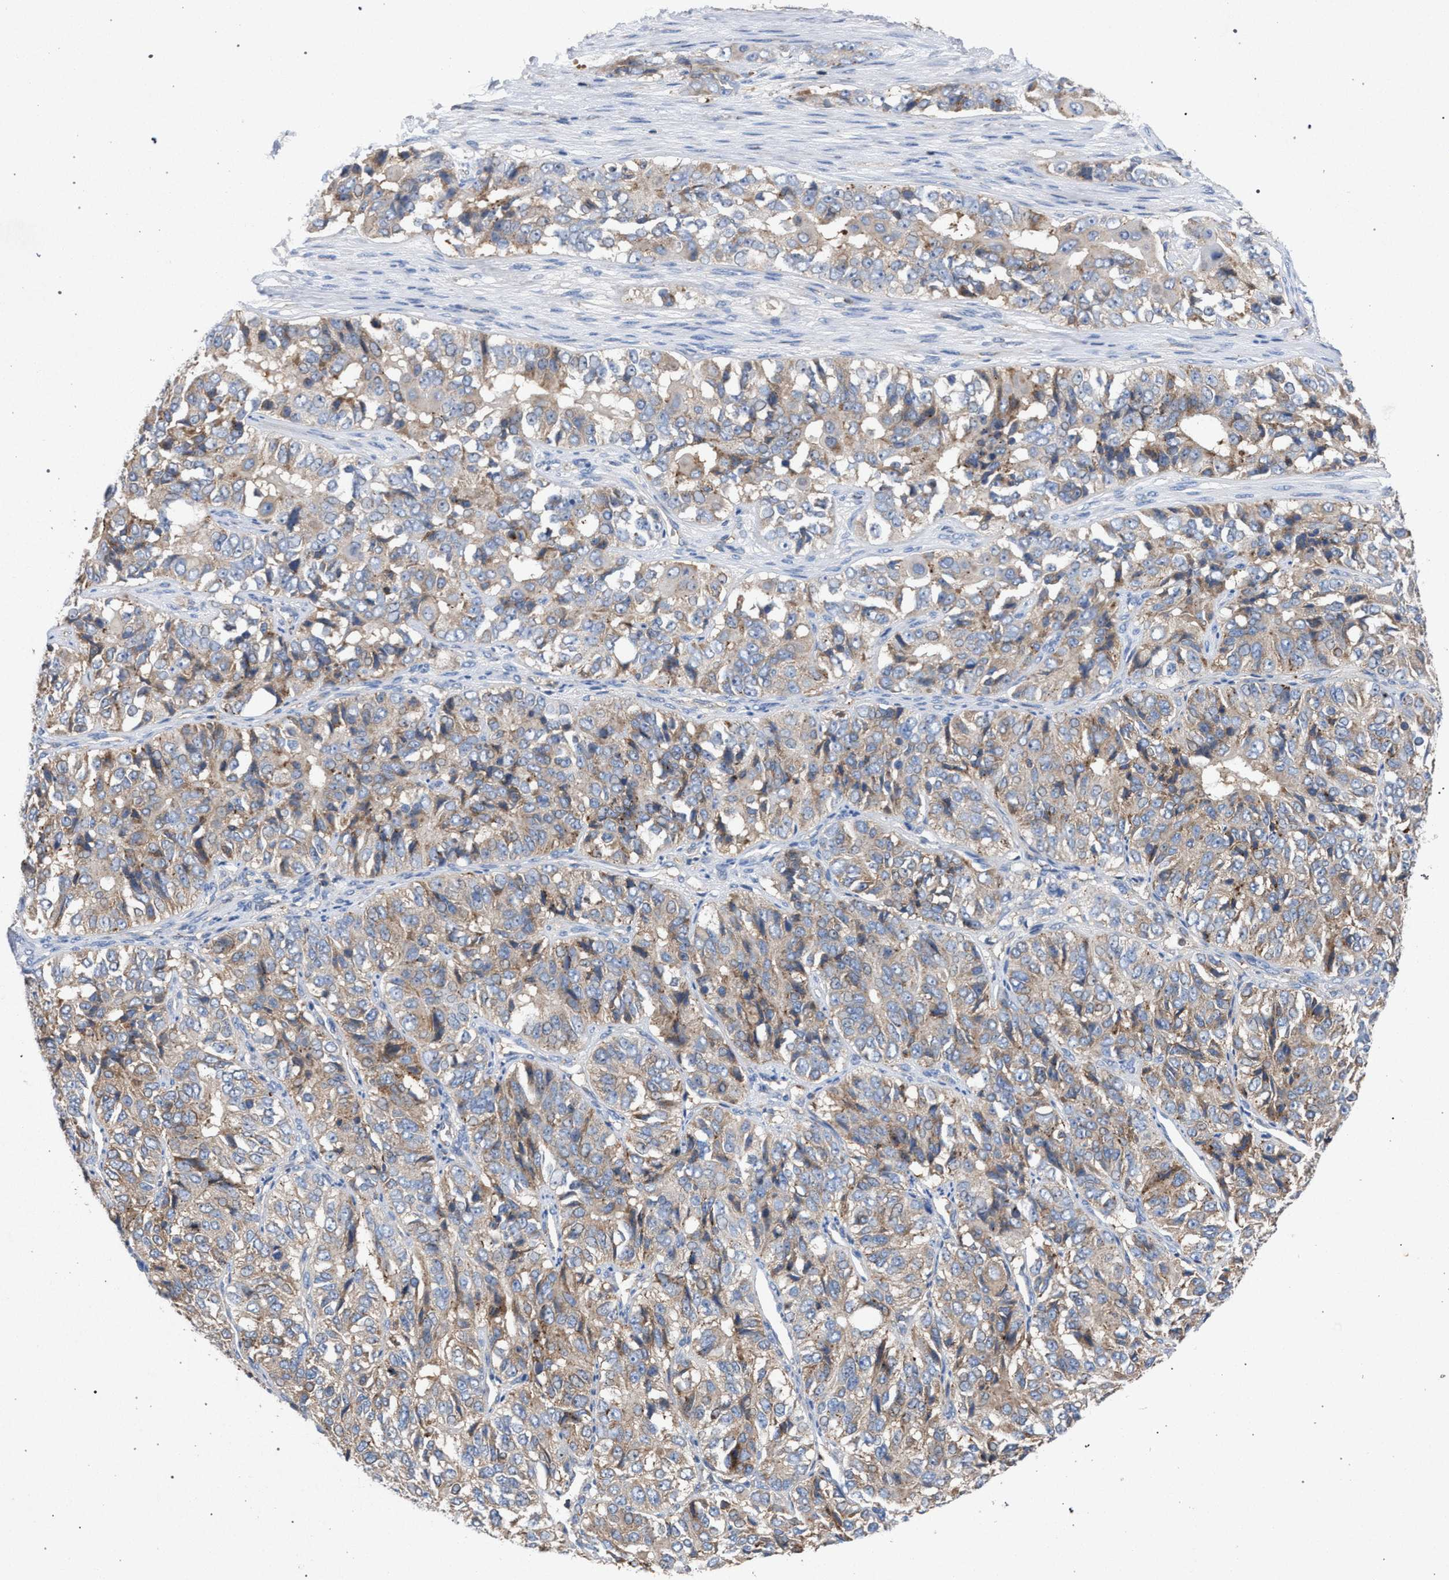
{"staining": {"intensity": "weak", "quantity": ">75%", "location": "cytoplasmic/membranous"}, "tissue": "ovarian cancer", "cell_type": "Tumor cells", "image_type": "cancer", "snomed": [{"axis": "morphology", "description": "Carcinoma, endometroid"}, {"axis": "topography", "description": "Ovary"}], "caption": "Brown immunohistochemical staining in human ovarian endometroid carcinoma displays weak cytoplasmic/membranous positivity in about >75% of tumor cells.", "gene": "VPS13A", "patient": {"sex": "female", "age": 51}}